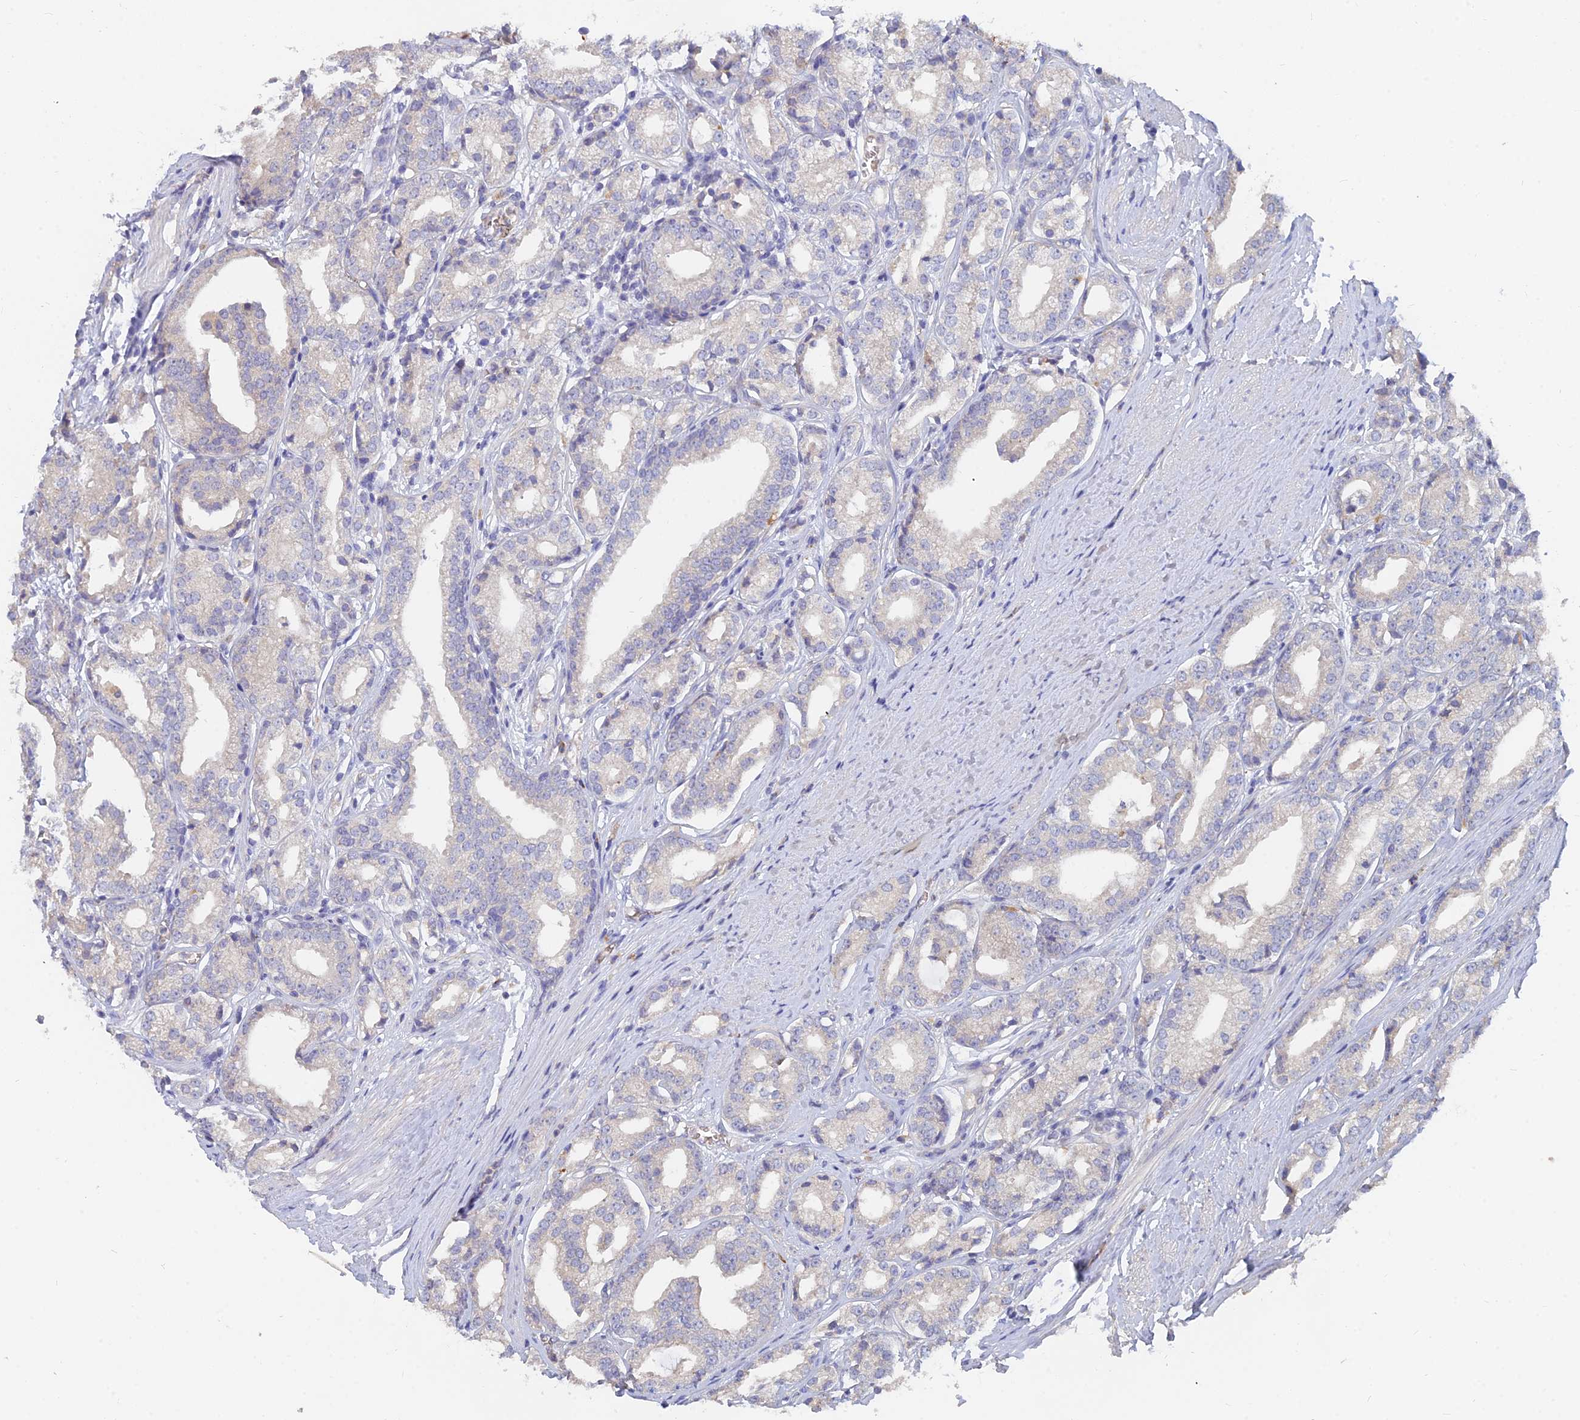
{"staining": {"intensity": "negative", "quantity": "none", "location": "none"}, "tissue": "prostate cancer", "cell_type": "Tumor cells", "image_type": "cancer", "snomed": [{"axis": "morphology", "description": "Adenocarcinoma, High grade"}, {"axis": "topography", "description": "Prostate"}], "caption": "Photomicrograph shows no protein positivity in tumor cells of prostate adenocarcinoma (high-grade) tissue. (Stains: DAB (3,3'-diaminobenzidine) immunohistochemistry with hematoxylin counter stain, Microscopy: brightfield microscopy at high magnification).", "gene": "ARRDC1", "patient": {"sex": "male", "age": 69}}